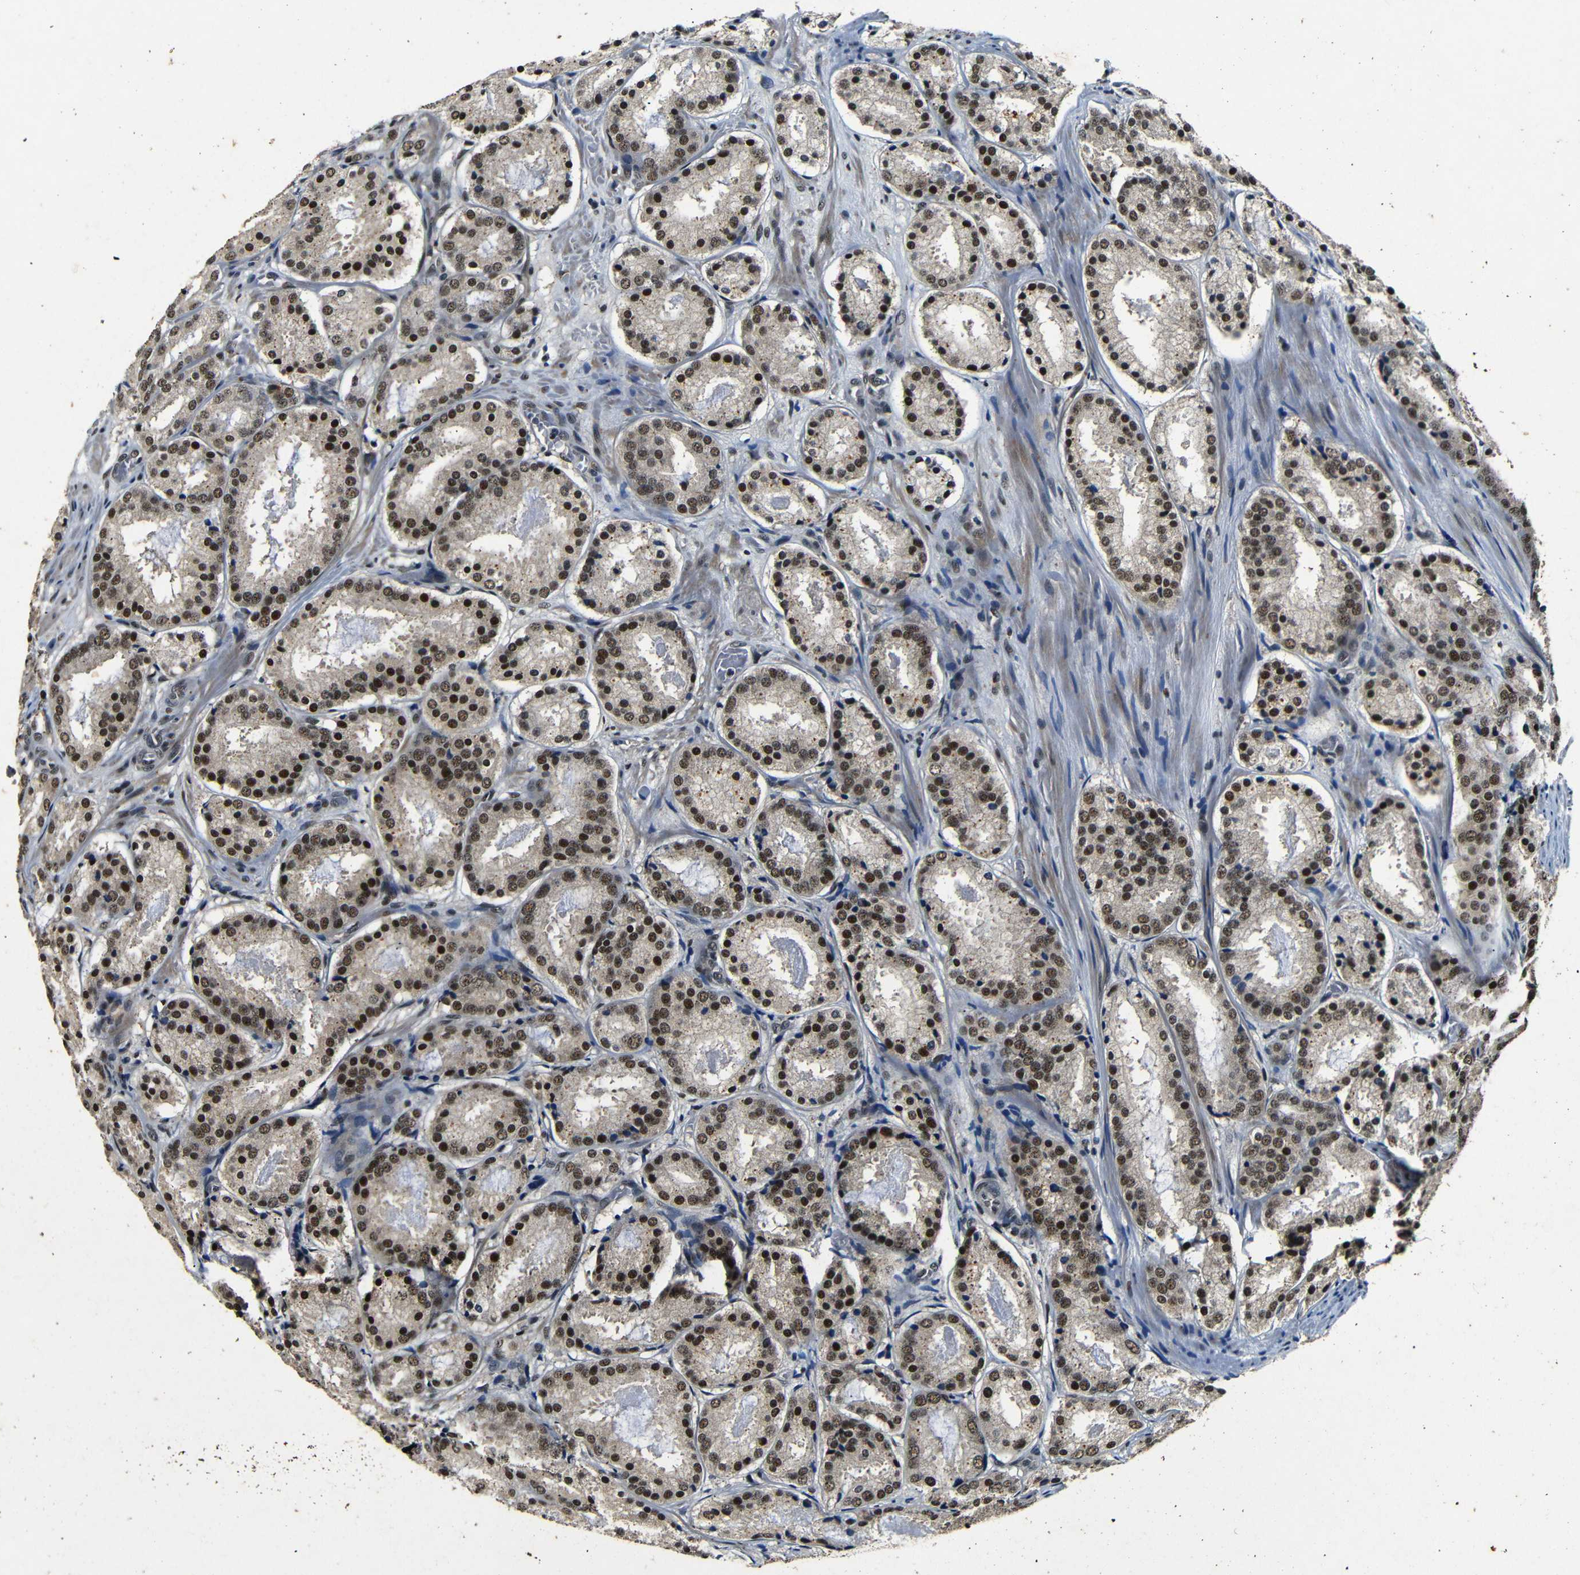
{"staining": {"intensity": "moderate", "quantity": ">75%", "location": "nuclear"}, "tissue": "prostate cancer", "cell_type": "Tumor cells", "image_type": "cancer", "snomed": [{"axis": "morphology", "description": "Adenocarcinoma, Low grade"}, {"axis": "topography", "description": "Prostate"}], "caption": "This histopathology image demonstrates immunohistochemistry staining of human prostate cancer, with medium moderate nuclear positivity in approximately >75% of tumor cells.", "gene": "FOXD4", "patient": {"sex": "male", "age": 69}}